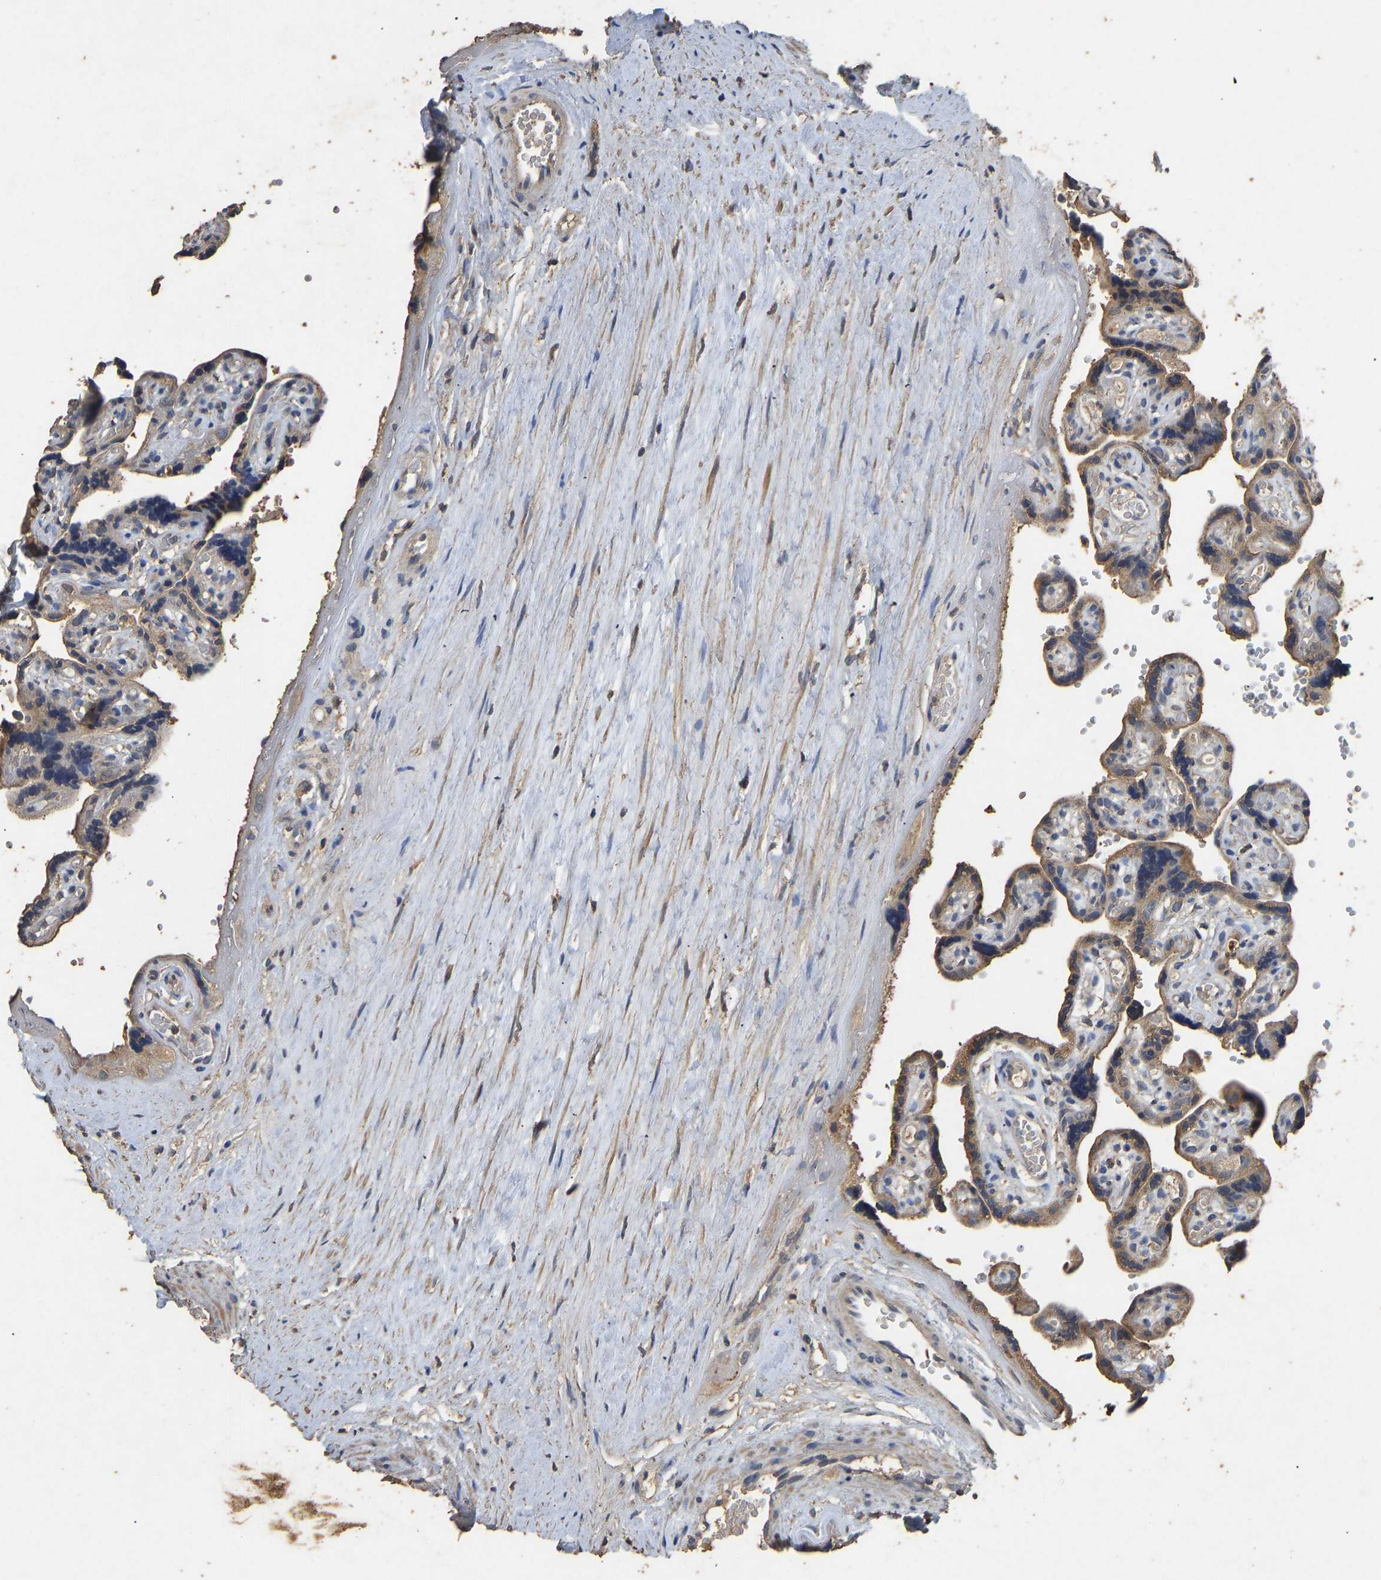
{"staining": {"intensity": "moderate", "quantity": ">75%", "location": "cytoplasmic/membranous"}, "tissue": "placenta", "cell_type": "Decidual cells", "image_type": "normal", "snomed": [{"axis": "morphology", "description": "Normal tissue, NOS"}, {"axis": "topography", "description": "Placenta"}], "caption": "An image showing moderate cytoplasmic/membranous staining in about >75% of decidual cells in benign placenta, as visualized by brown immunohistochemical staining.", "gene": "CIDEC", "patient": {"sex": "female", "age": 30}}